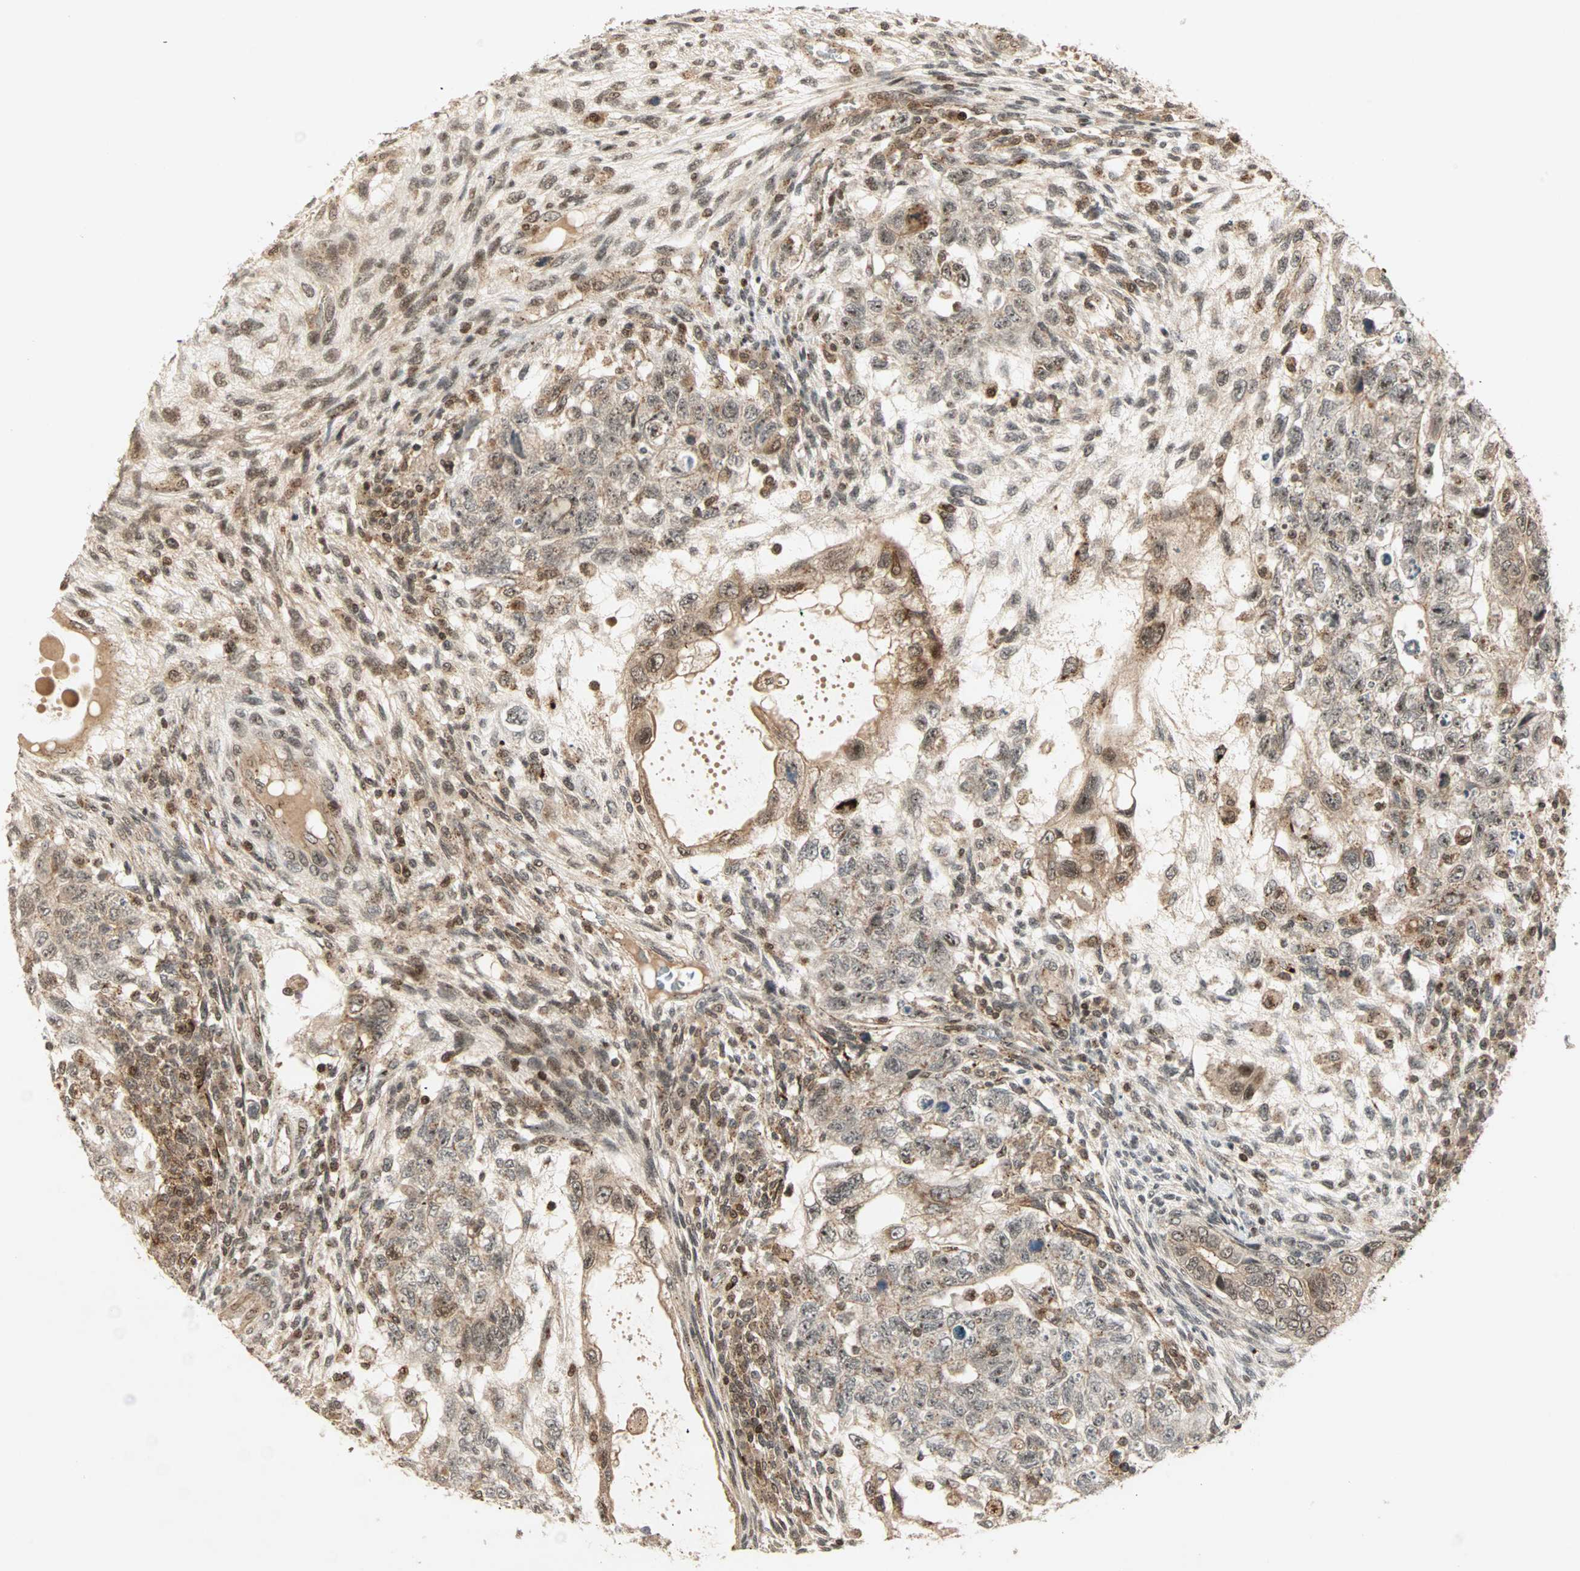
{"staining": {"intensity": "moderate", "quantity": ">75%", "location": "cytoplasmic/membranous,nuclear"}, "tissue": "testis cancer", "cell_type": "Tumor cells", "image_type": "cancer", "snomed": [{"axis": "morphology", "description": "Normal tissue, NOS"}, {"axis": "morphology", "description": "Carcinoma, Embryonal, NOS"}, {"axis": "topography", "description": "Testis"}], "caption": "Immunohistochemistry (IHC) photomicrograph of neoplastic tissue: testis cancer stained using immunohistochemistry (IHC) exhibits medium levels of moderate protein expression localized specifically in the cytoplasmic/membranous and nuclear of tumor cells, appearing as a cytoplasmic/membranous and nuclear brown color.", "gene": "ZBED9", "patient": {"sex": "male", "age": 36}}